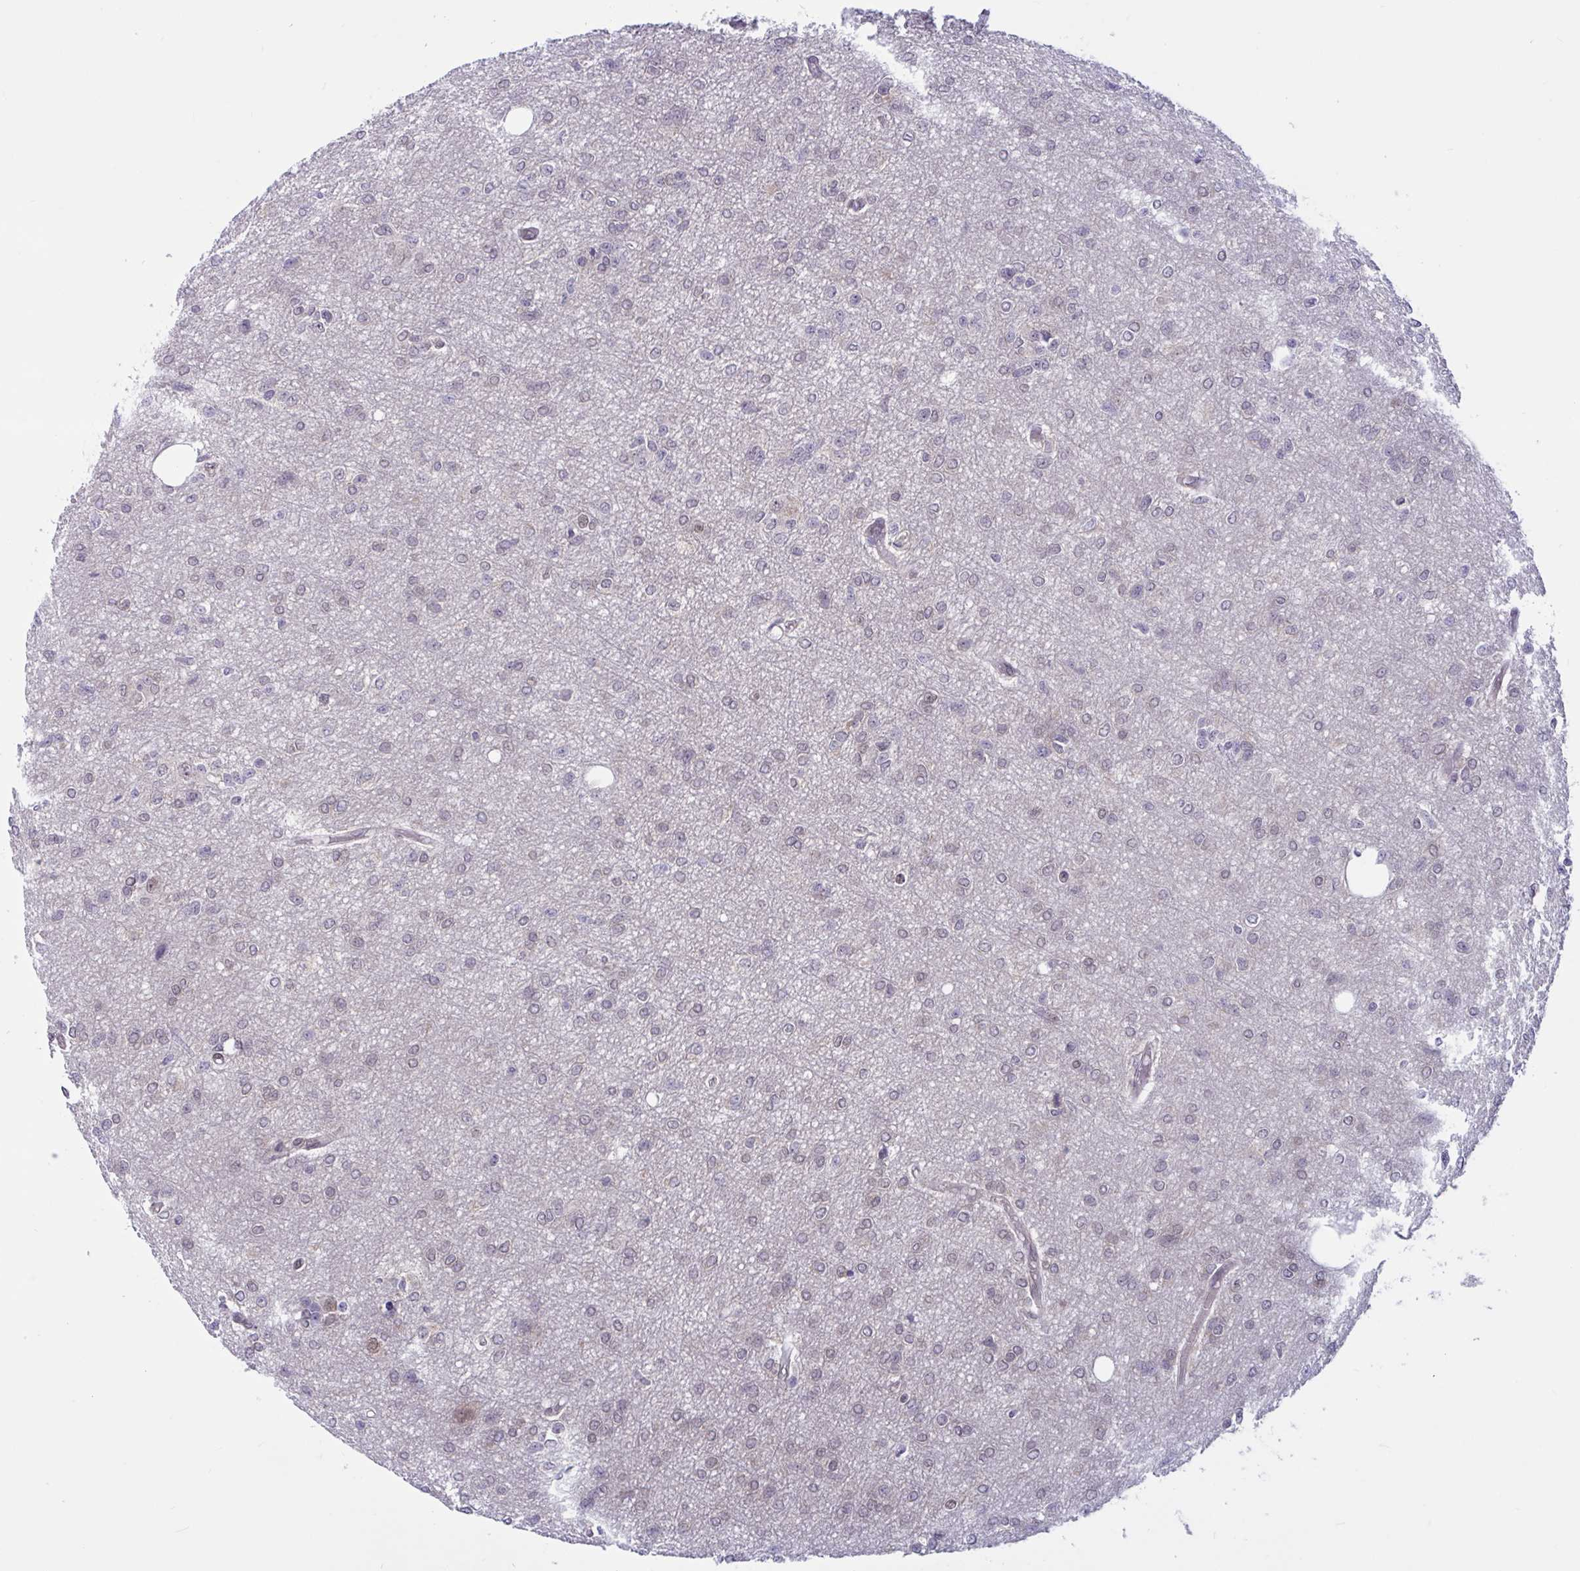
{"staining": {"intensity": "weak", "quantity": "25%-75%", "location": "nuclear"}, "tissue": "glioma", "cell_type": "Tumor cells", "image_type": "cancer", "snomed": [{"axis": "morphology", "description": "Glioma, malignant, Low grade"}, {"axis": "topography", "description": "Brain"}], "caption": "Immunohistochemistry staining of malignant low-grade glioma, which demonstrates low levels of weak nuclear staining in approximately 25%-75% of tumor cells indicating weak nuclear protein positivity. The staining was performed using DAB (3,3'-diaminobenzidine) (brown) for protein detection and nuclei were counterstained in hematoxylin (blue).", "gene": "TSN", "patient": {"sex": "male", "age": 26}}